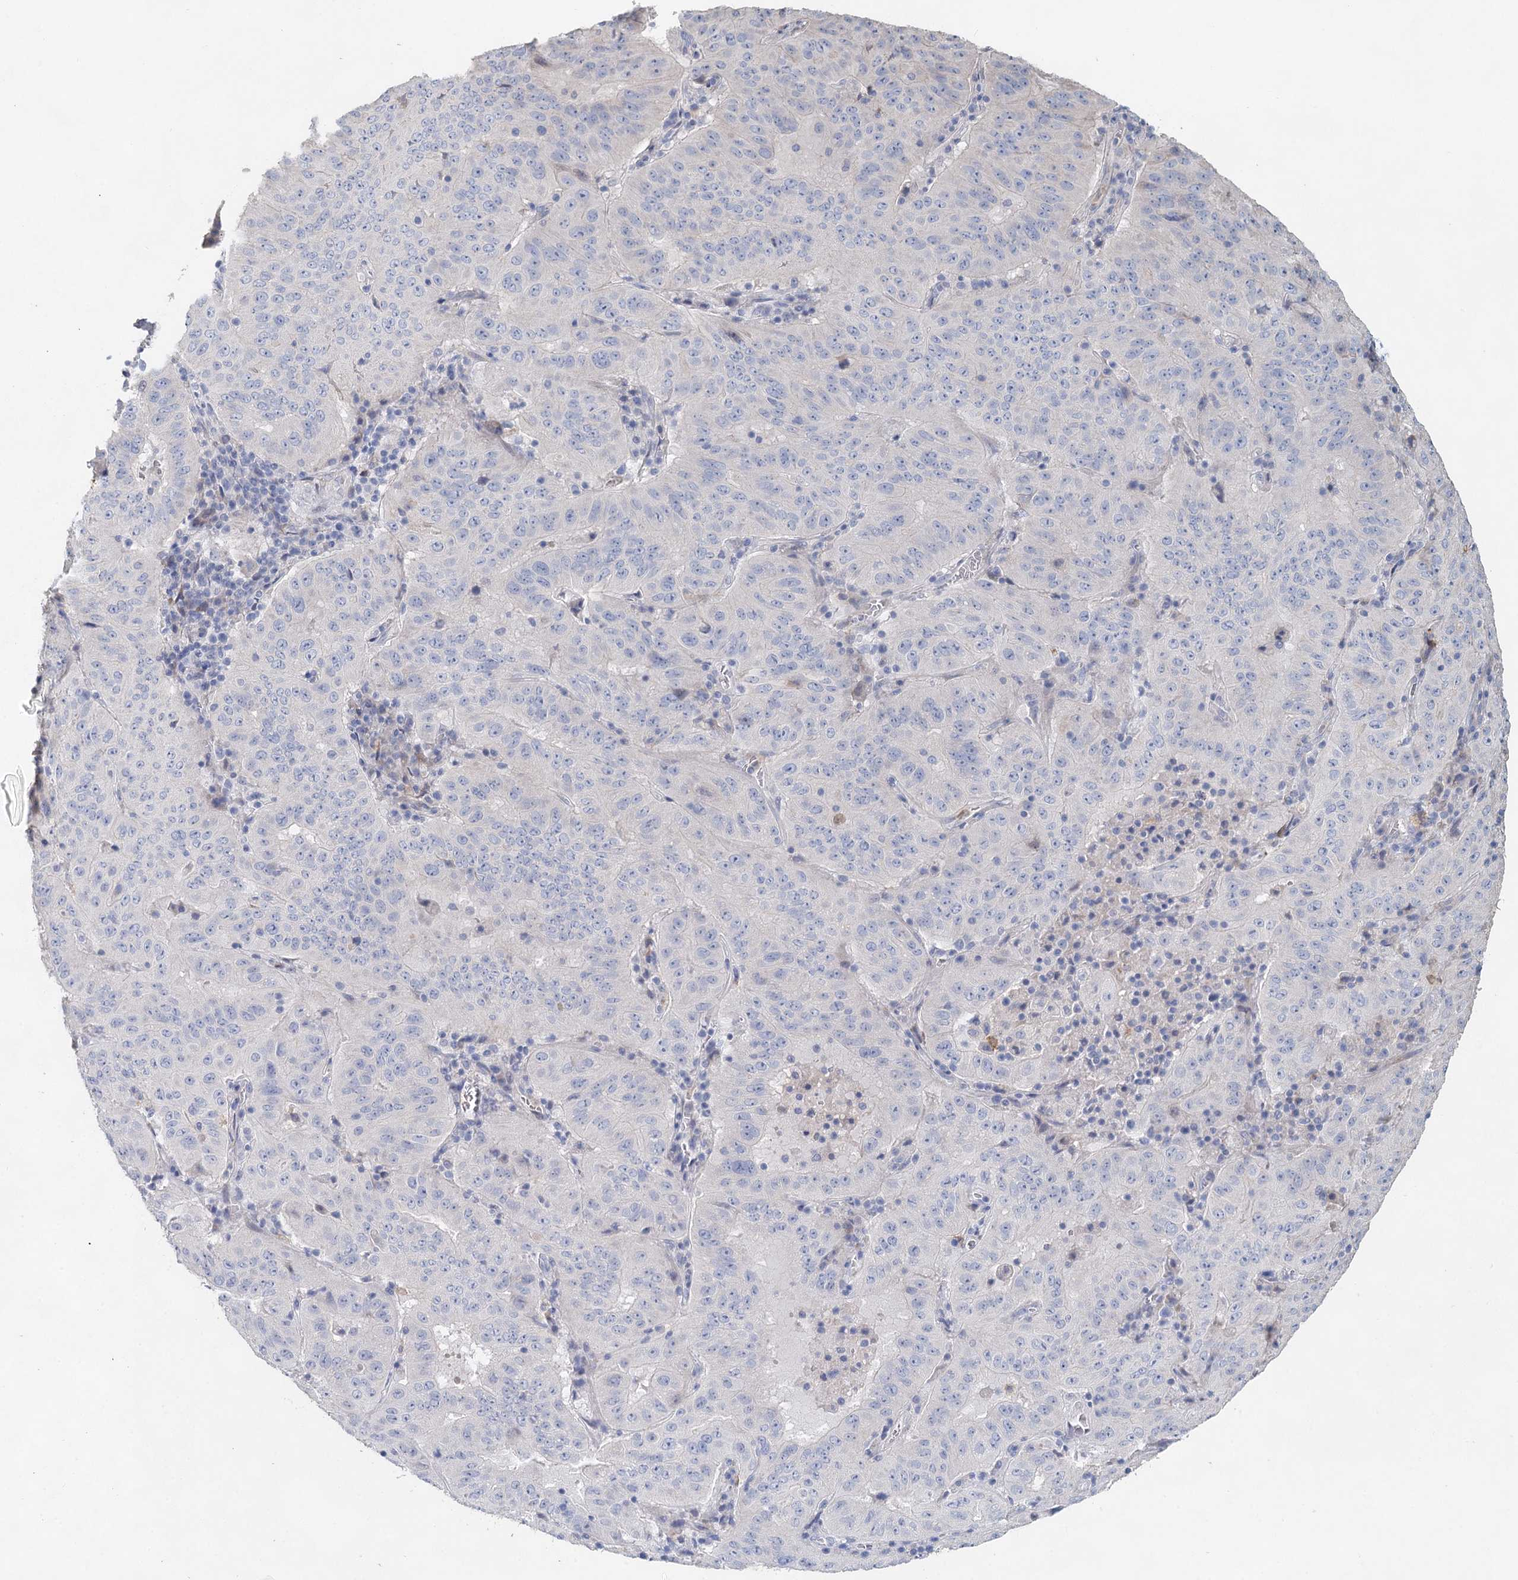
{"staining": {"intensity": "negative", "quantity": "none", "location": "none"}, "tissue": "pancreatic cancer", "cell_type": "Tumor cells", "image_type": "cancer", "snomed": [{"axis": "morphology", "description": "Adenocarcinoma, NOS"}, {"axis": "topography", "description": "Pancreas"}], "caption": "Human pancreatic adenocarcinoma stained for a protein using immunohistochemistry exhibits no staining in tumor cells.", "gene": "MYL6B", "patient": {"sex": "male", "age": 63}}